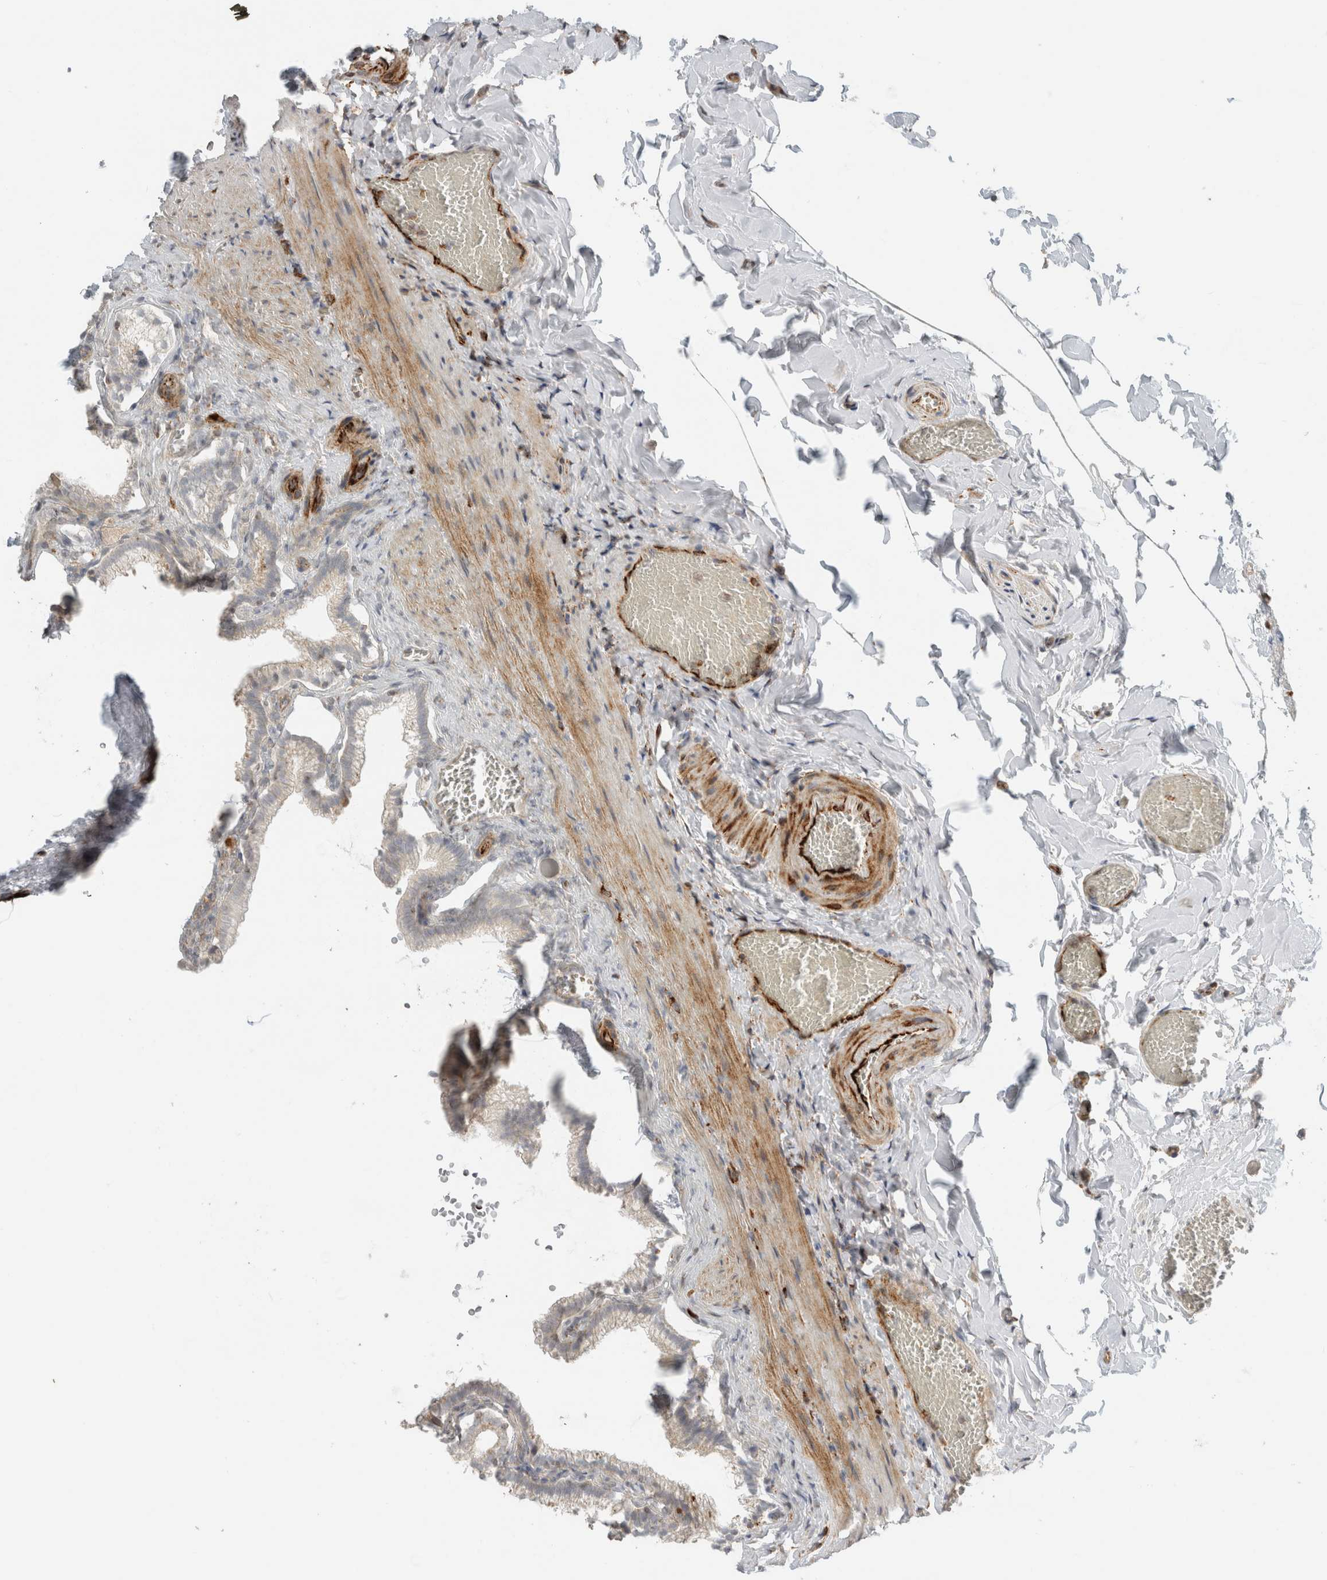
{"staining": {"intensity": "negative", "quantity": "none", "location": "none"}, "tissue": "gallbladder", "cell_type": "Glandular cells", "image_type": "normal", "snomed": [{"axis": "morphology", "description": "Normal tissue, NOS"}, {"axis": "topography", "description": "Gallbladder"}], "caption": "Glandular cells show no significant protein expression in normal gallbladder. The staining was performed using DAB to visualize the protein expression in brown, while the nuclei were stained in blue with hematoxylin (Magnification: 20x).", "gene": "LY86", "patient": {"sex": "male", "age": 38}}